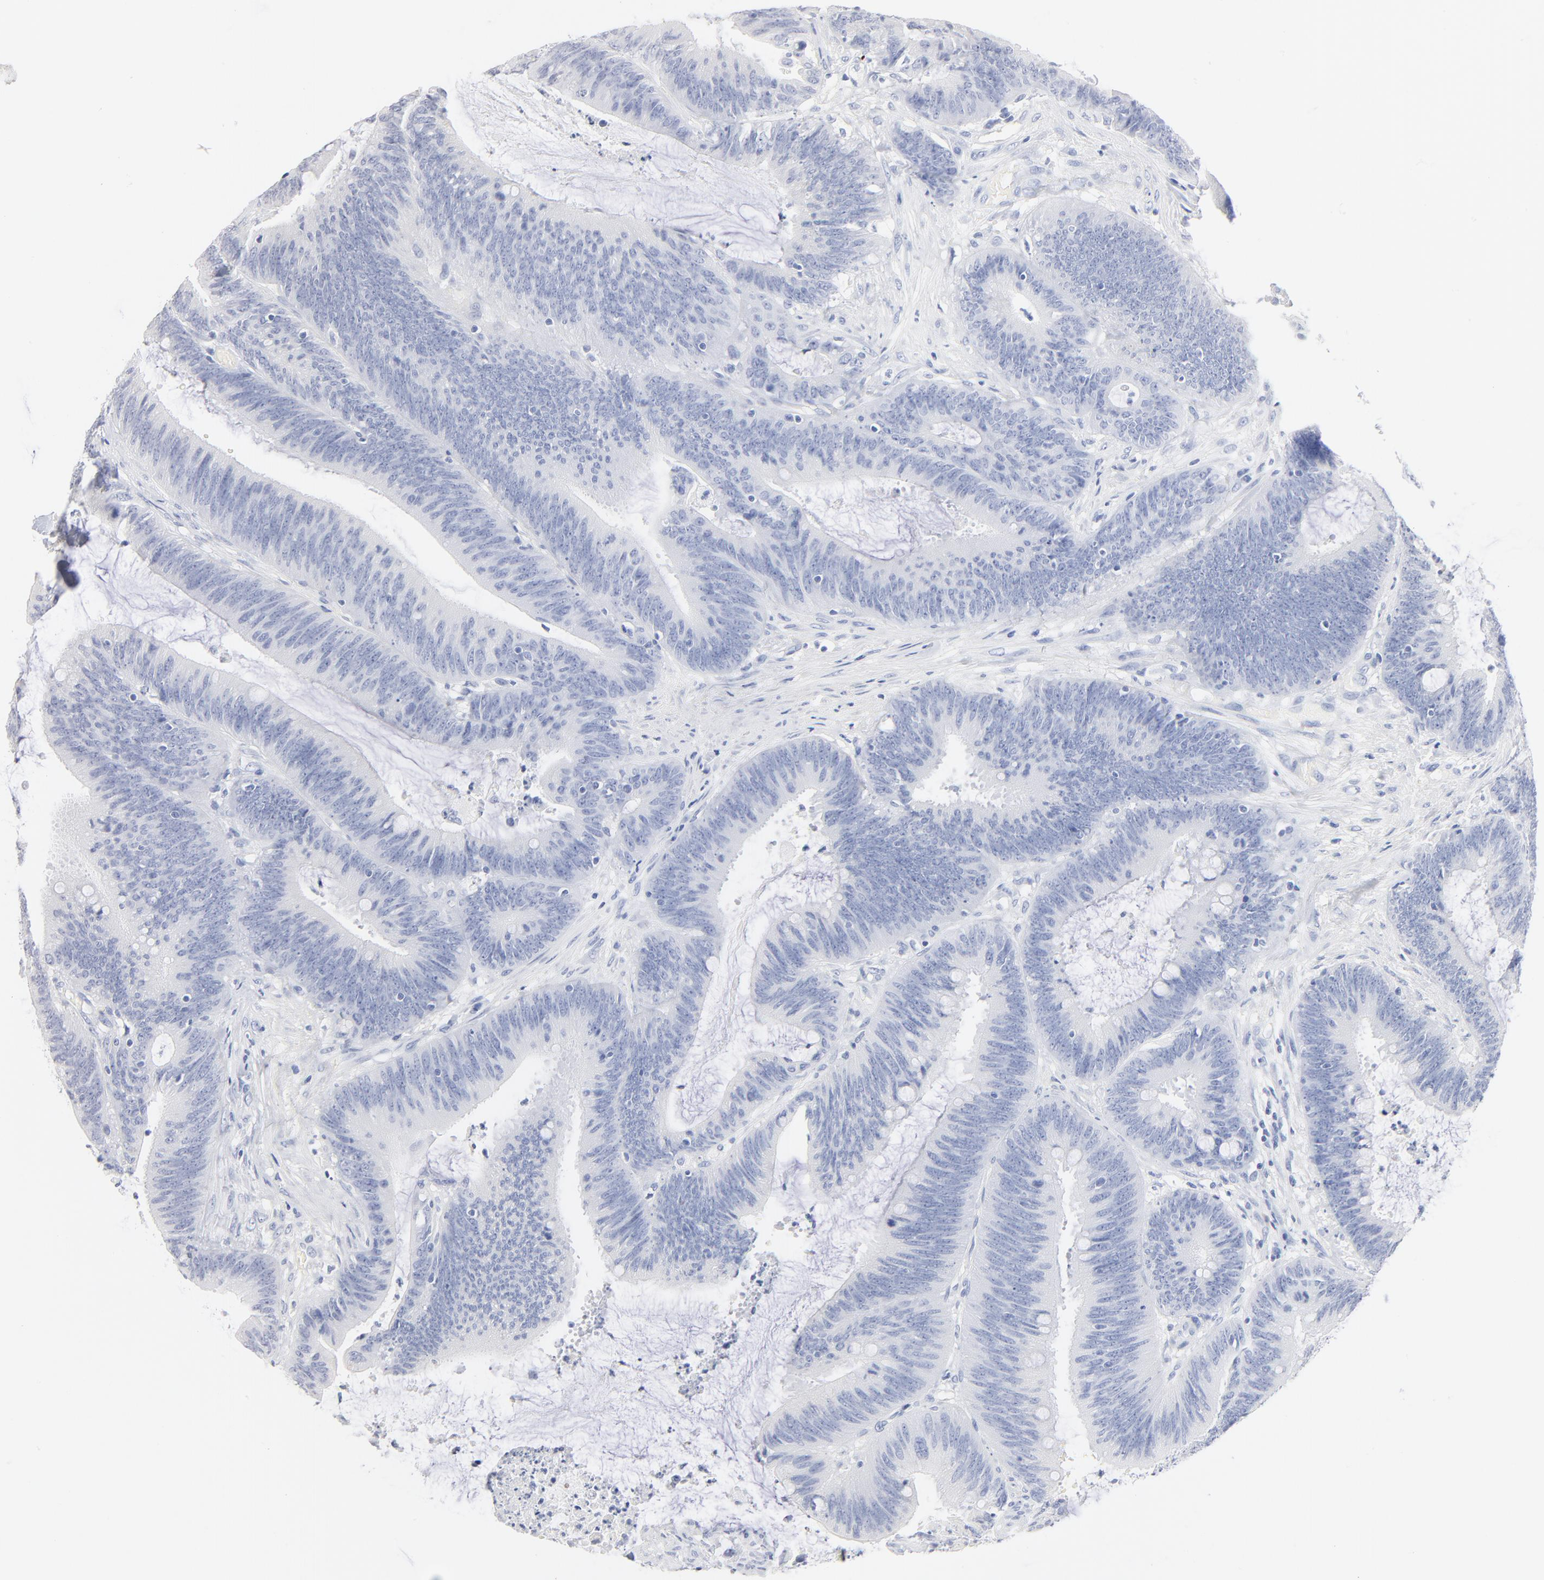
{"staining": {"intensity": "negative", "quantity": "none", "location": "none"}, "tissue": "colorectal cancer", "cell_type": "Tumor cells", "image_type": "cancer", "snomed": [{"axis": "morphology", "description": "Adenocarcinoma, NOS"}, {"axis": "topography", "description": "Rectum"}], "caption": "DAB immunohistochemical staining of colorectal cancer exhibits no significant positivity in tumor cells.", "gene": "AGTR1", "patient": {"sex": "female", "age": 66}}